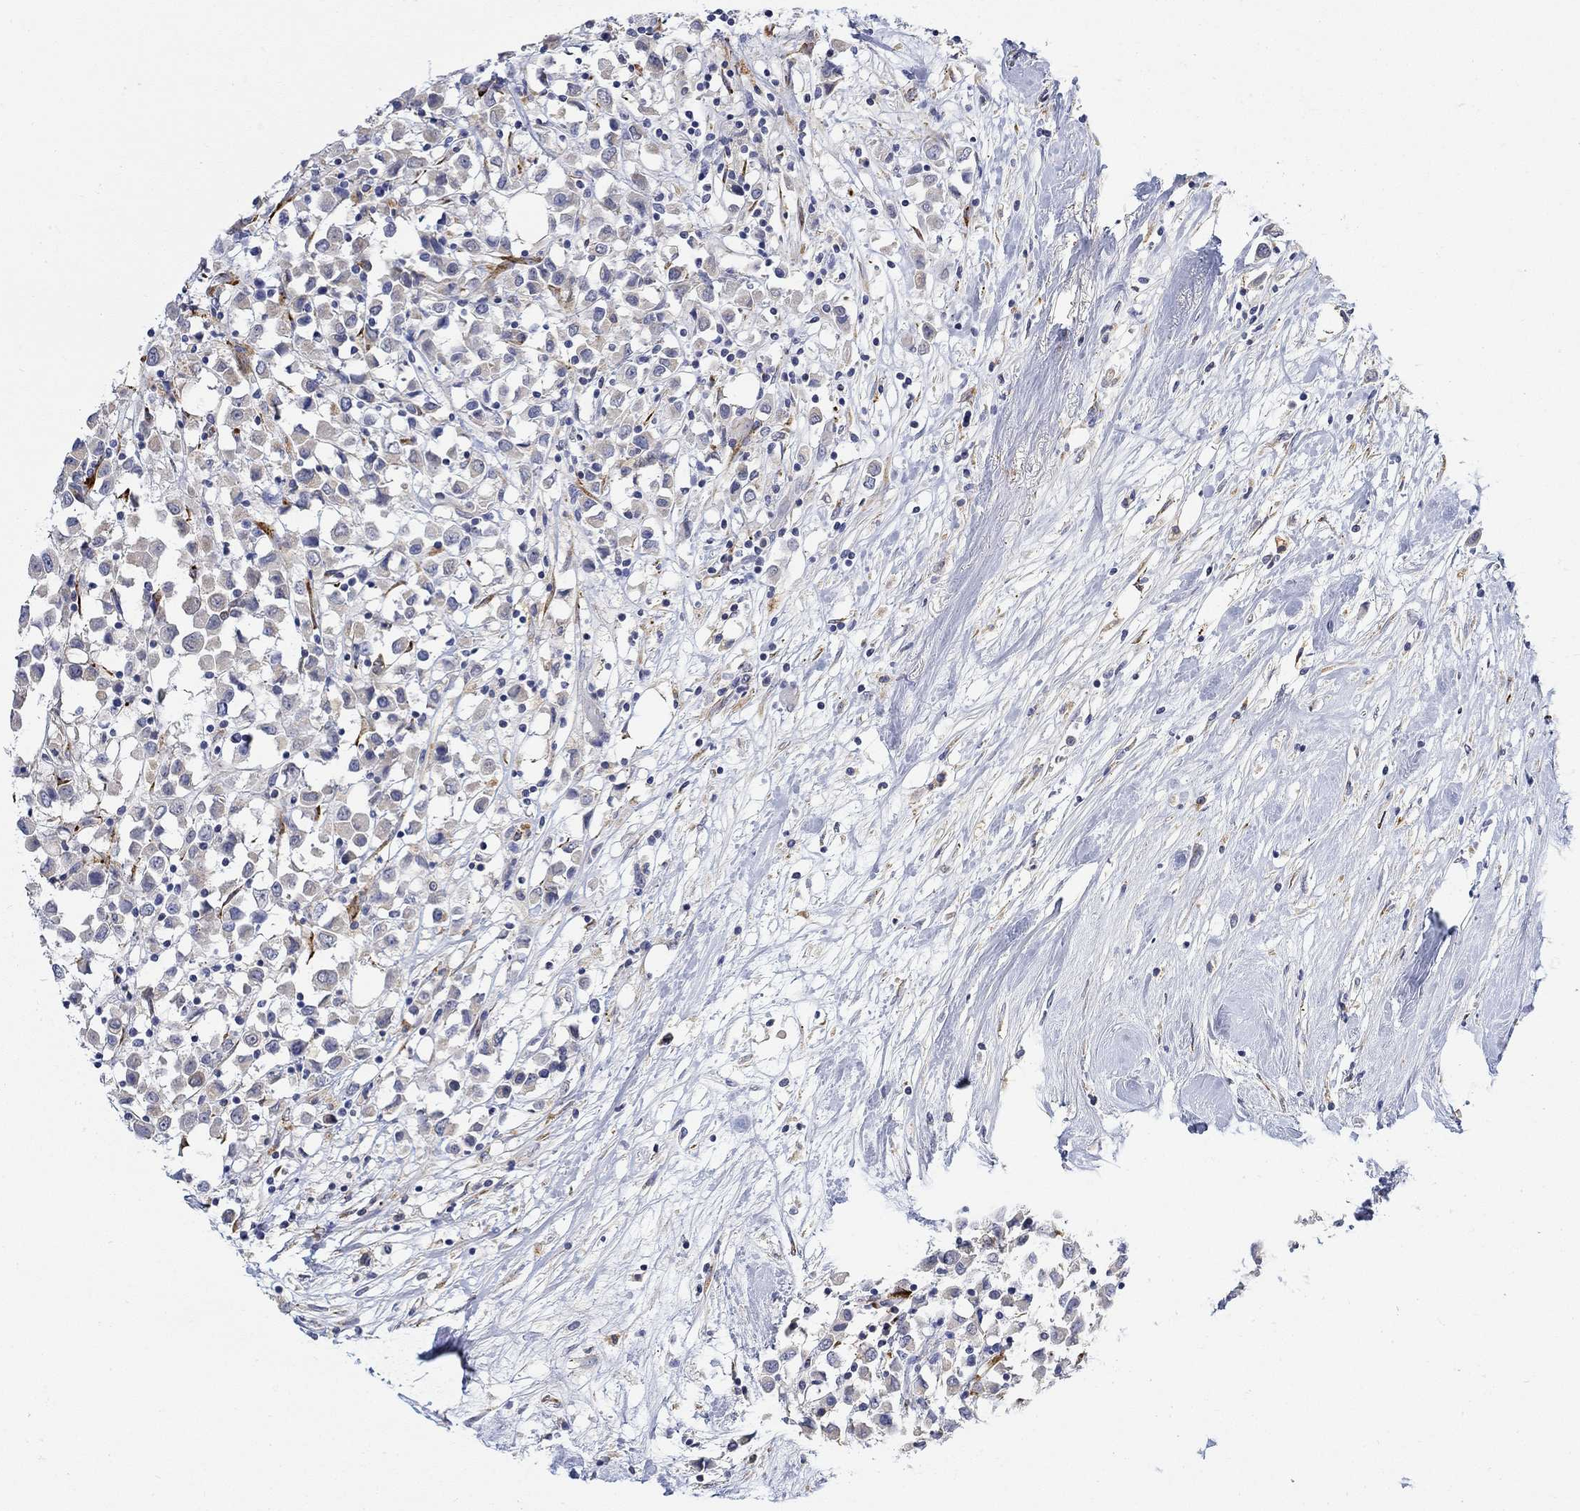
{"staining": {"intensity": "negative", "quantity": "none", "location": "none"}, "tissue": "breast cancer", "cell_type": "Tumor cells", "image_type": "cancer", "snomed": [{"axis": "morphology", "description": "Duct carcinoma"}, {"axis": "topography", "description": "Breast"}], "caption": "This is an IHC photomicrograph of human breast cancer (intraductal carcinoma). There is no expression in tumor cells.", "gene": "FNDC5", "patient": {"sex": "female", "age": 61}}